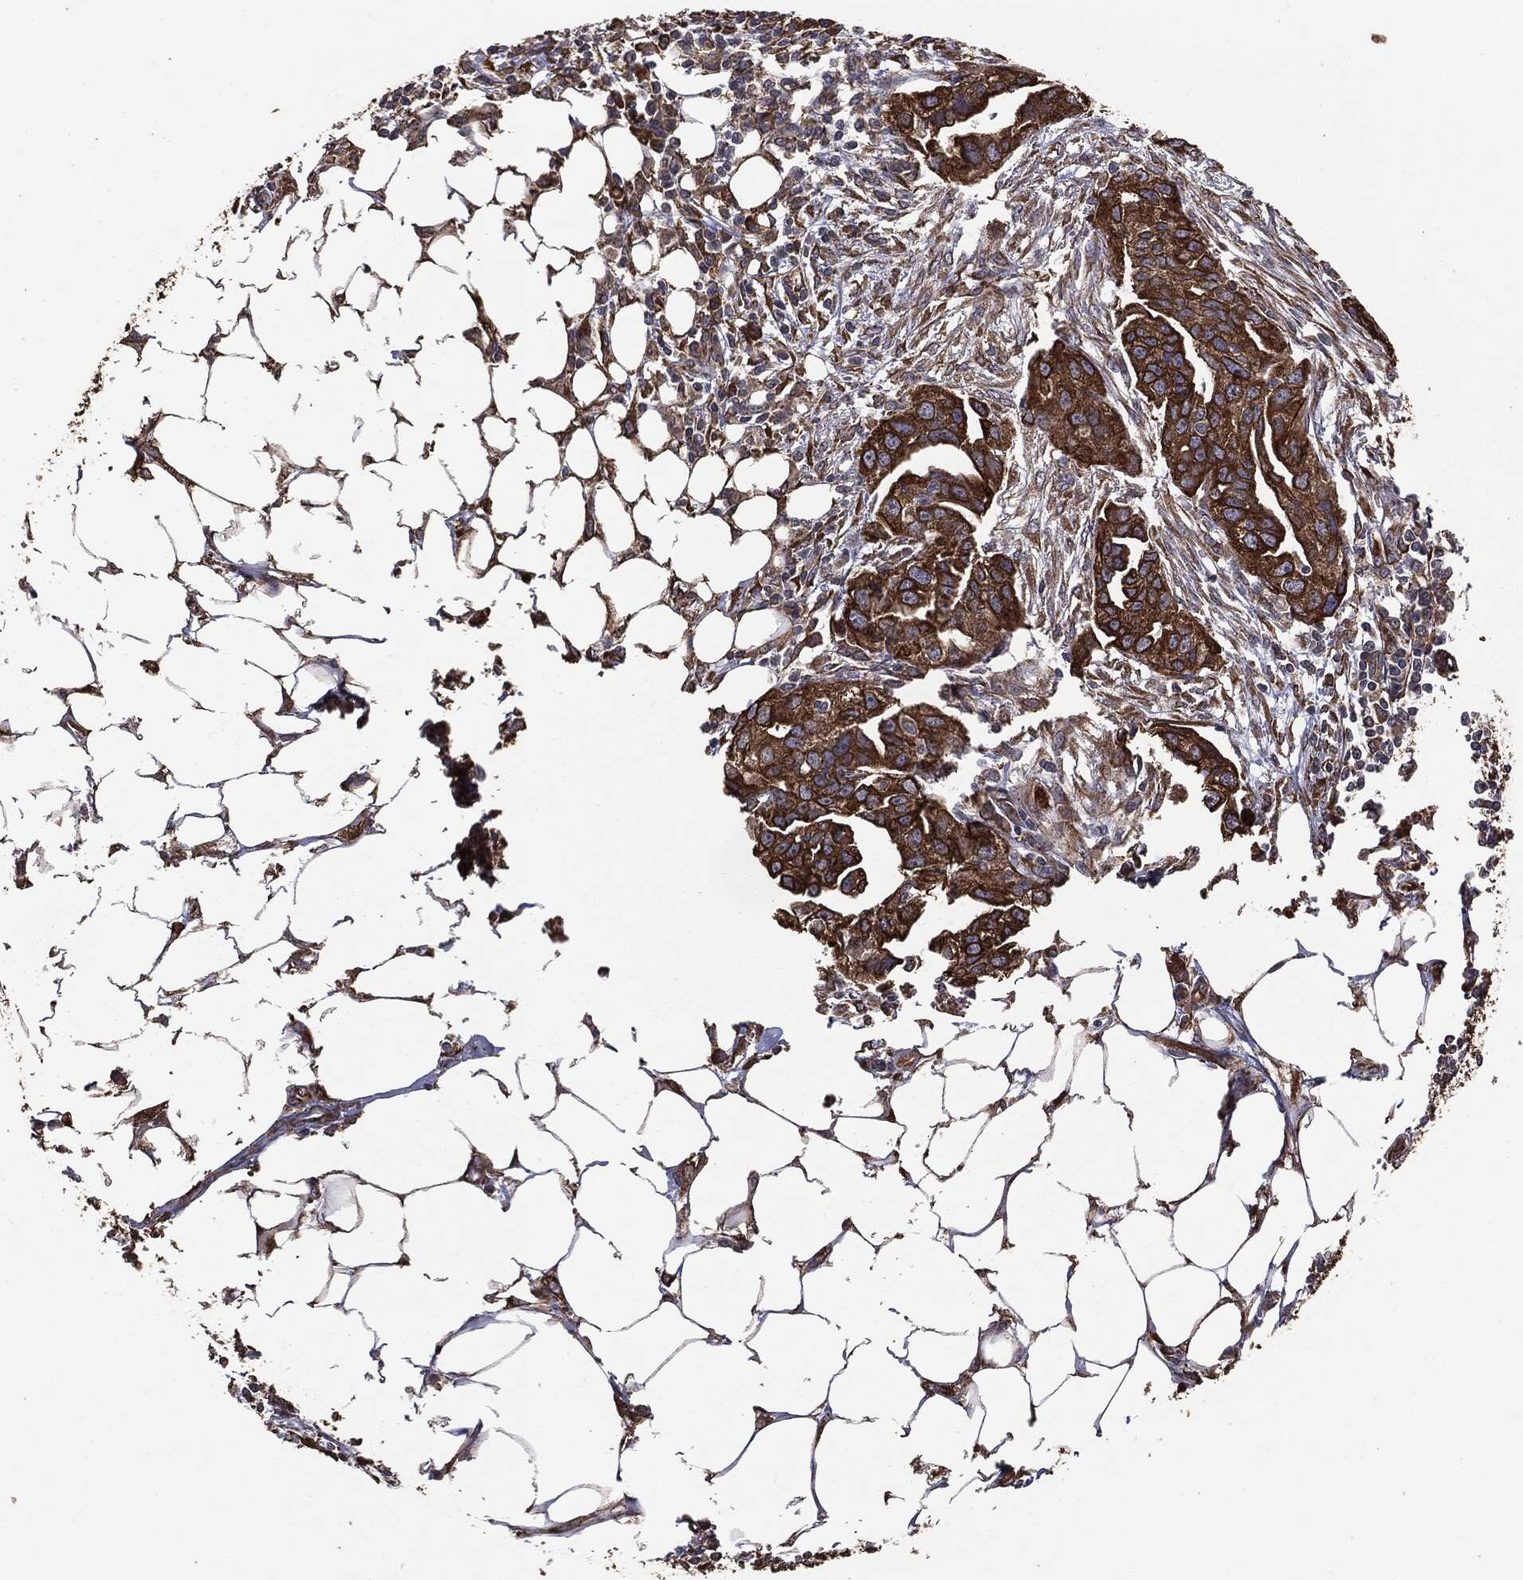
{"staining": {"intensity": "strong", "quantity": ">75%", "location": "cytoplasmic/membranous"}, "tissue": "ovarian cancer", "cell_type": "Tumor cells", "image_type": "cancer", "snomed": [{"axis": "morphology", "description": "Carcinoma, endometroid"}, {"axis": "morphology", "description": "Cystadenocarcinoma, serous, NOS"}, {"axis": "topography", "description": "Ovary"}], "caption": "This micrograph displays IHC staining of human ovarian cancer (serous cystadenocarcinoma), with high strong cytoplasmic/membranous positivity in approximately >75% of tumor cells.", "gene": "MTOR", "patient": {"sex": "female", "age": 45}}